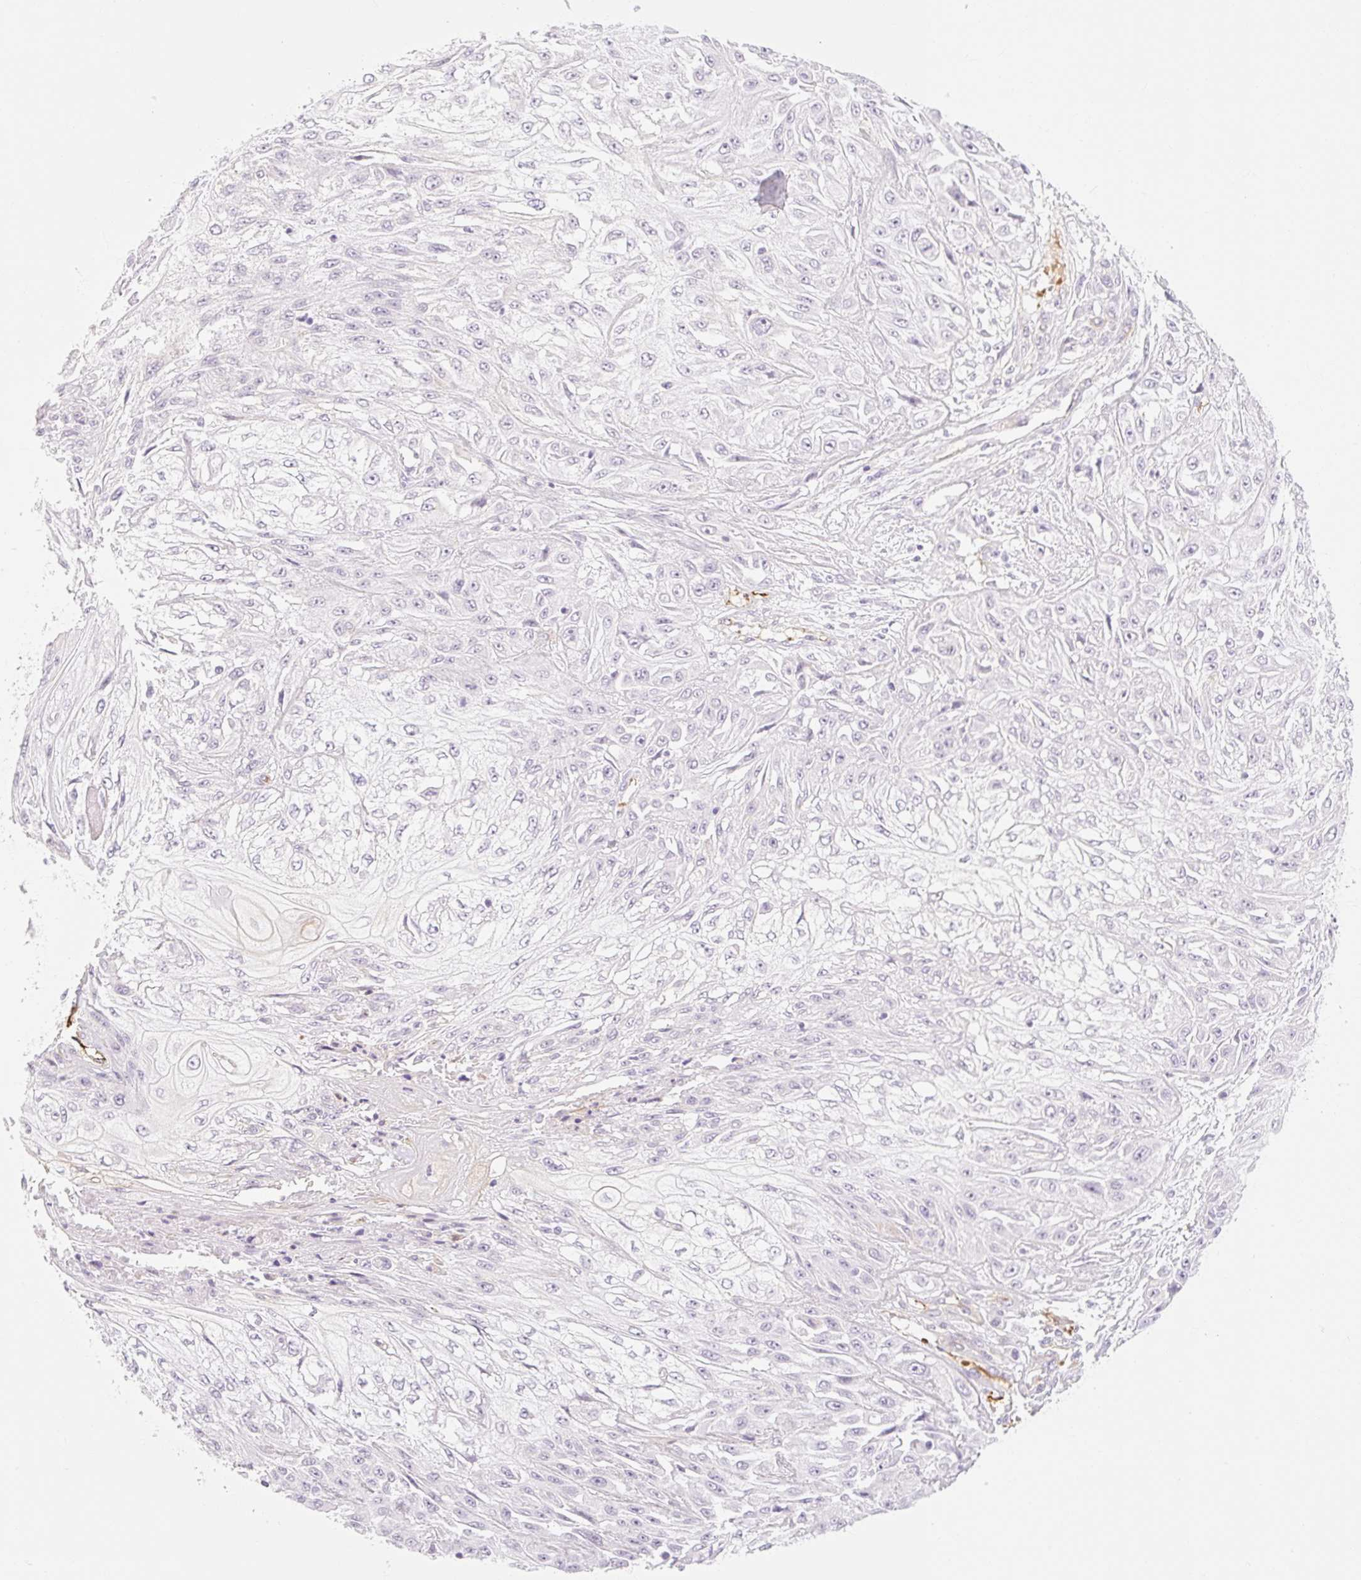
{"staining": {"intensity": "negative", "quantity": "none", "location": "none"}, "tissue": "skin cancer", "cell_type": "Tumor cells", "image_type": "cancer", "snomed": [{"axis": "morphology", "description": "Squamous cell carcinoma, NOS"}, {"axis": "morphology", "description": "Squamous cell carcinoma, metastatic, NOS"}, {"axis": "topography", "description": "Skin"}, {"axis": "topography", "description": "Lymph node"}], "caption": "DAB immunohistochemical staining of human skin cancer (metastatic squamous cell carcinoma) demonstrates no significant positivity in tumor cells.", "gene": "TAF1L", "patient": {"sex": "male", "age": 75}}